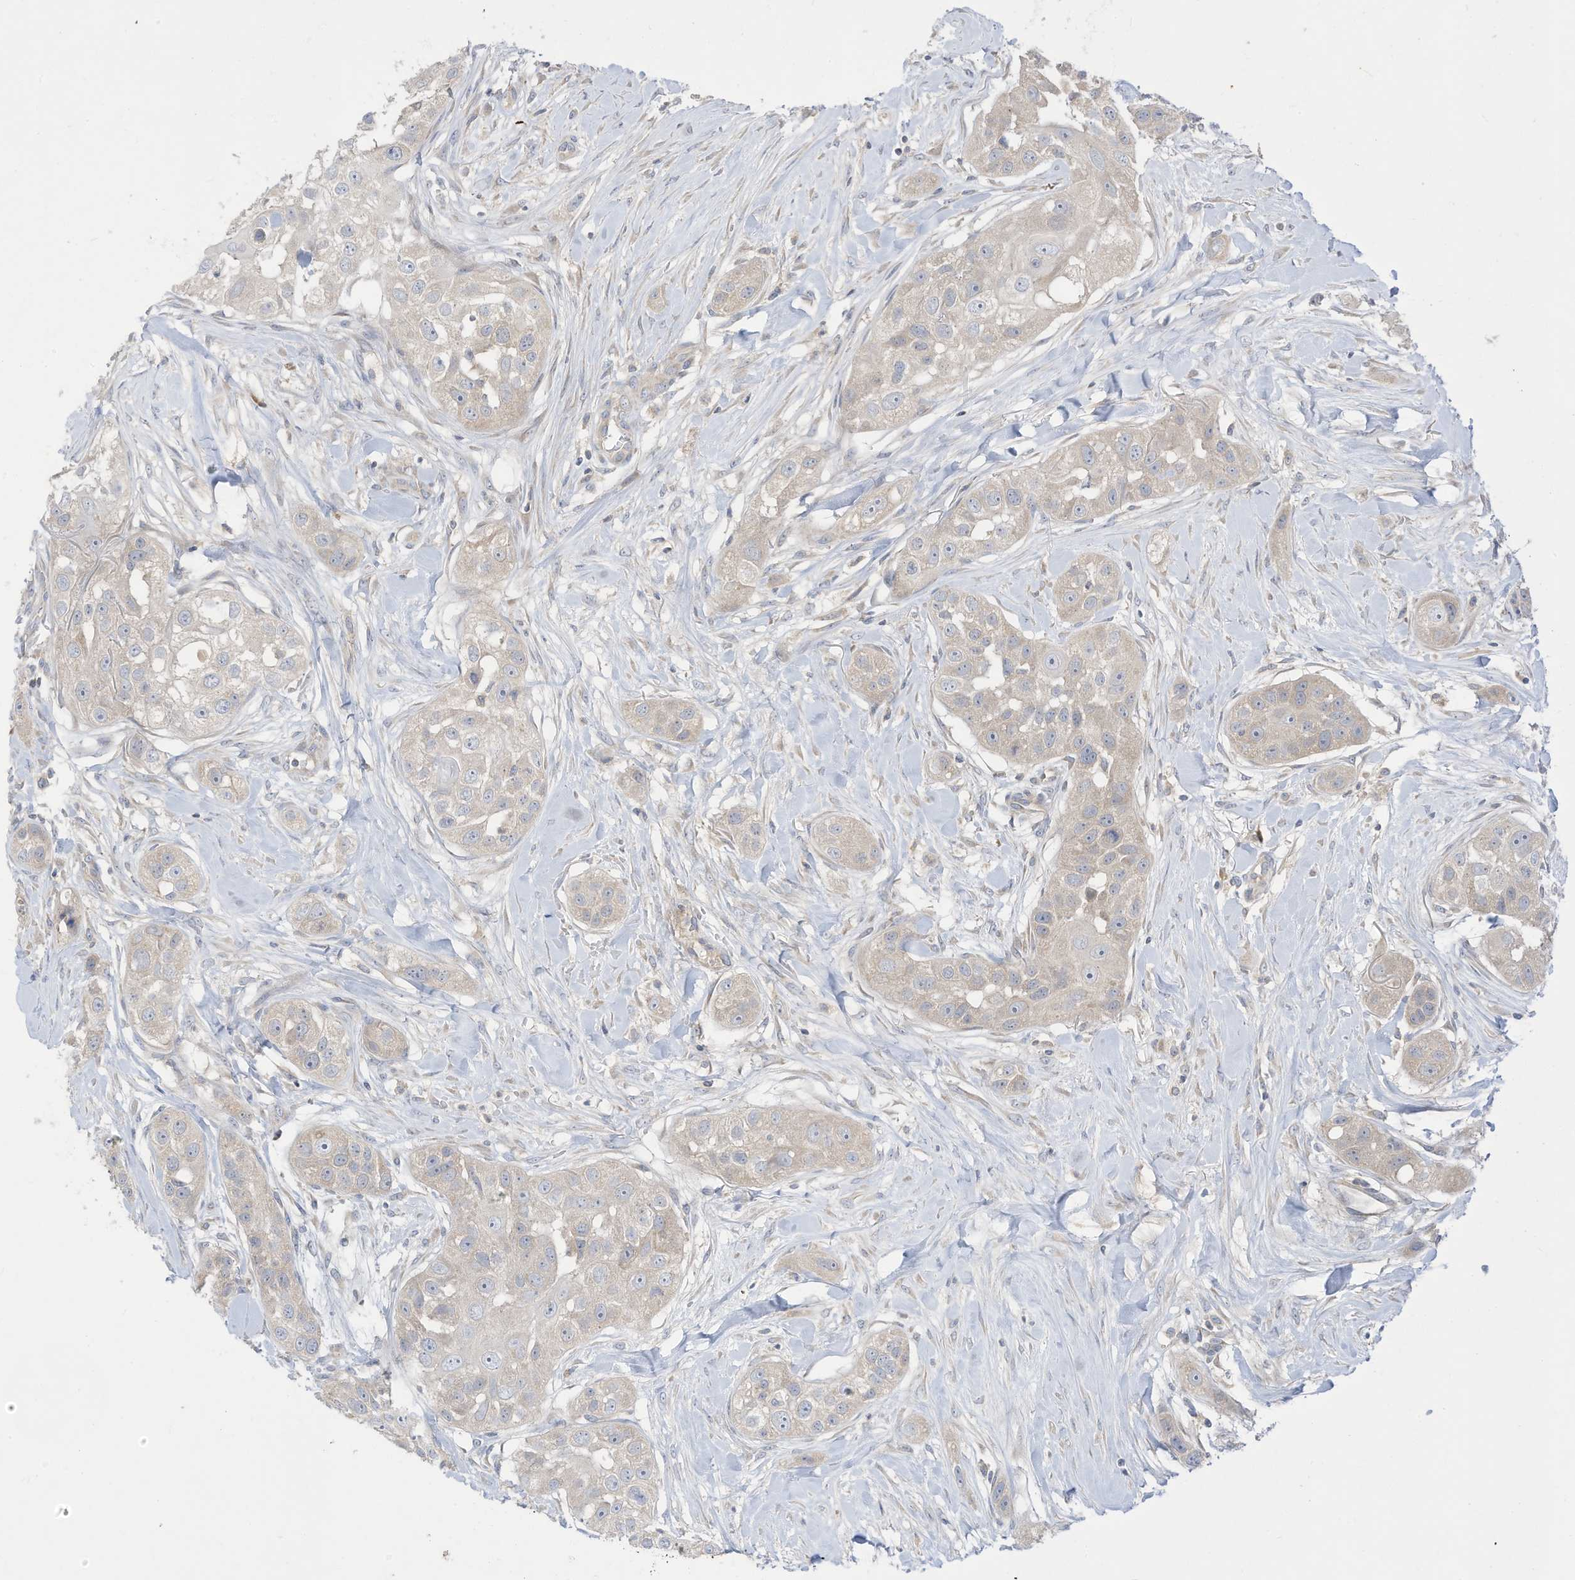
{"staining": {"intensity": "negative", "quantity": "none", "location": "none"}, "tissue": "head and neck cancer", "cell_type": "Tumor cells", "image_type": "cancer", "snomed": [{"axis": "morphology", "description": "Normal tissue, NOS"}, {"axis": "morphology", "description": "Squamous cell carcinoma, NOS"}, {"axis": "topography", "description": "Skeletal muscle"}, {"axis": "topography", "description": "Head-Neck"}], "caption": "Protein analysis of head and neck cancer (squamous cell carcinoma) exhibits no significant expression in tumor cells. The staining is performed using DAB (3,3'-diaminobenzidine) brown chromogen with nuclei counter-stained in using hematoxylin.", "gene": "LRRN2", "patient": {"sex": "male", "age": 51}}